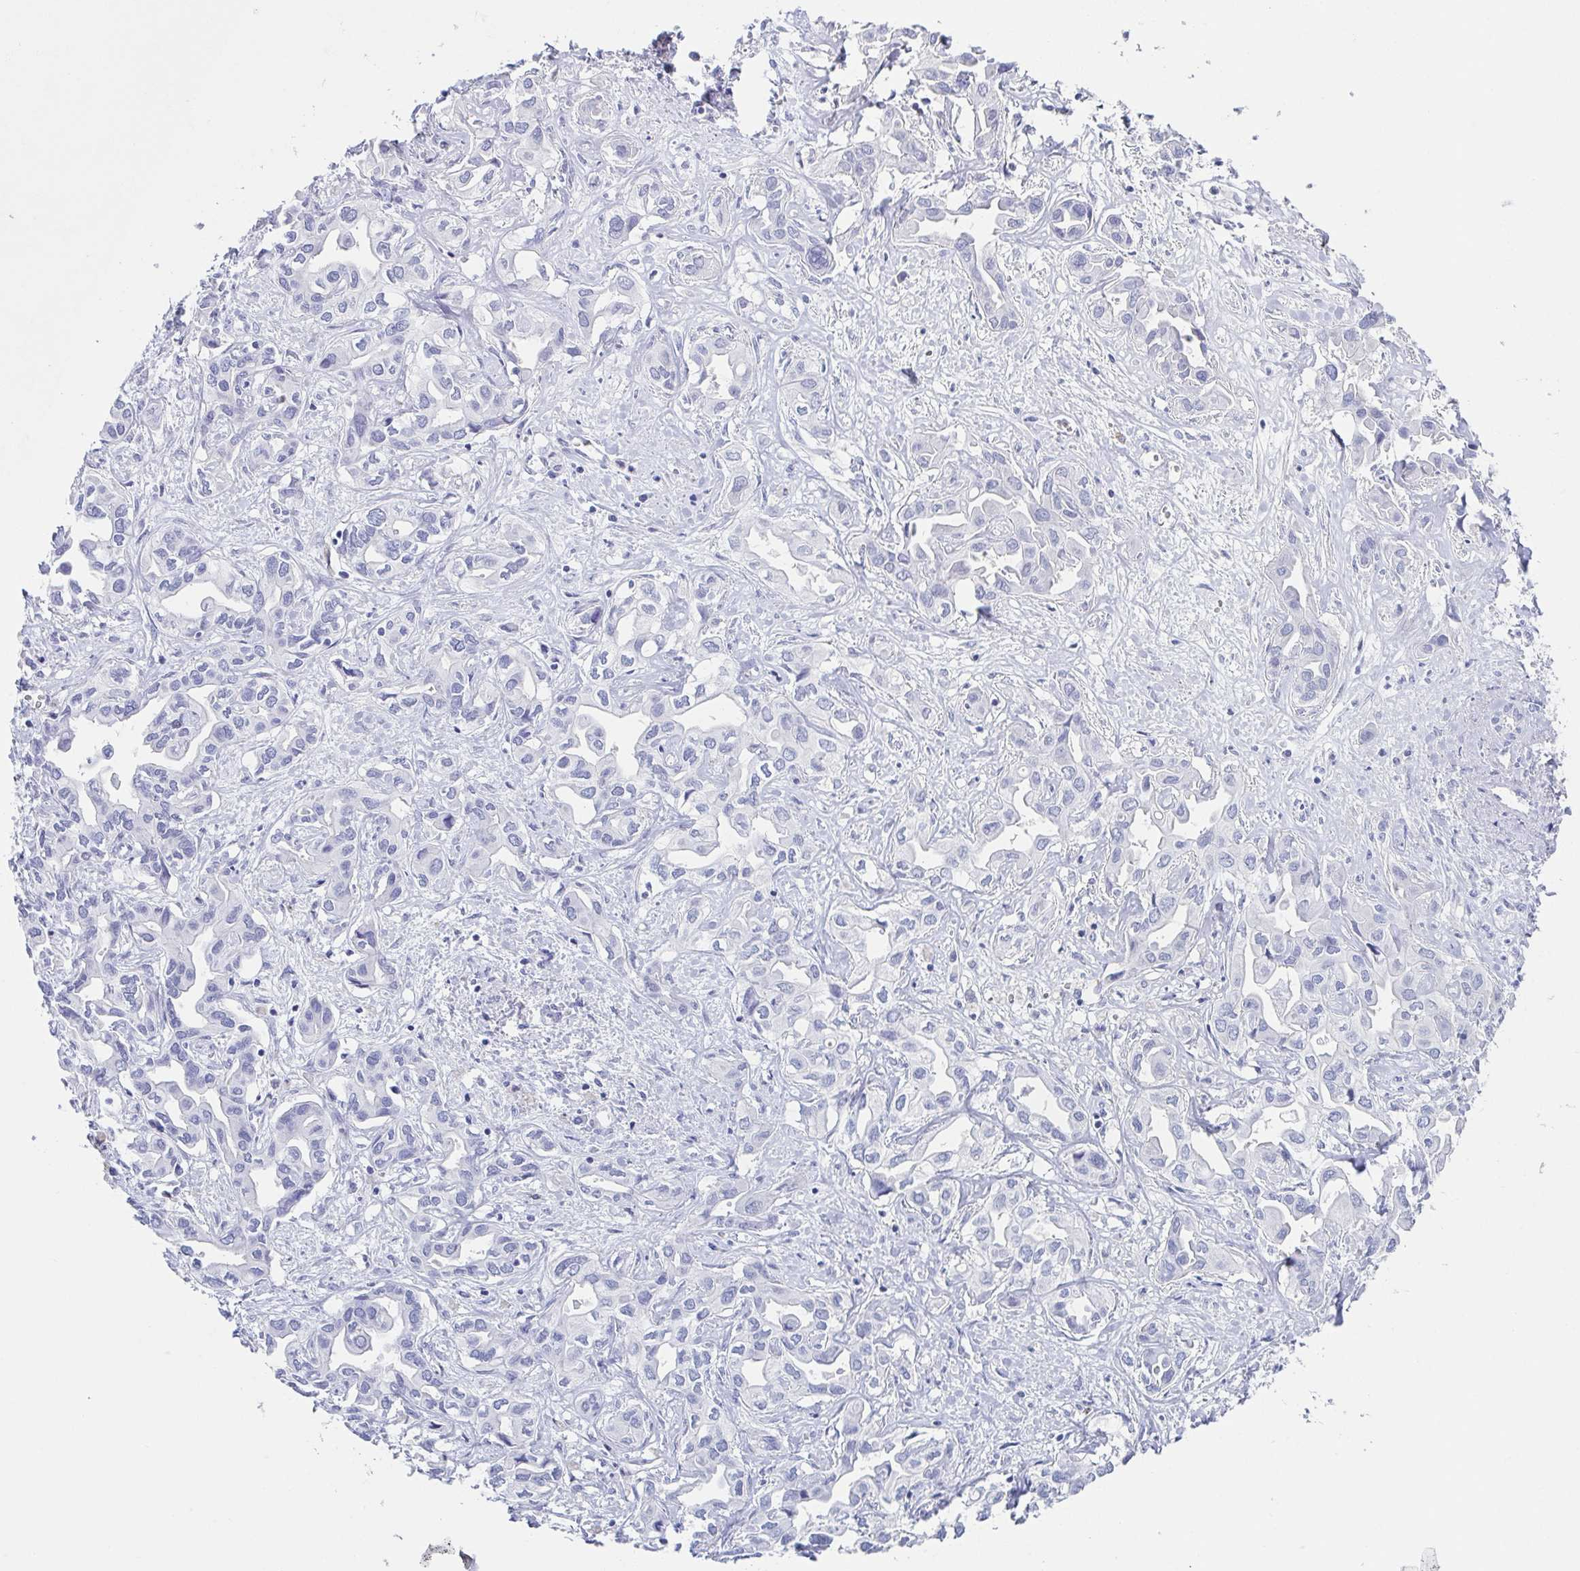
{"staining": {"intensity": "negative", "quantity": "none", "location": "none"}, "tissue": "liver cancer", "cell_type": "Tumor cells", "image_type": "cancer", "snomed": [{"axis": "morphology", "description": "Cholangiocarcinoma"}, {"axis": "topography", "description": "Liver"}], "caption": "The histopathology image exhibits no significant staining in tumor cells of liver cholangiocarcinoma.", "gene": "HTR2A", "patient": {"sex": "female", "age": 64}}